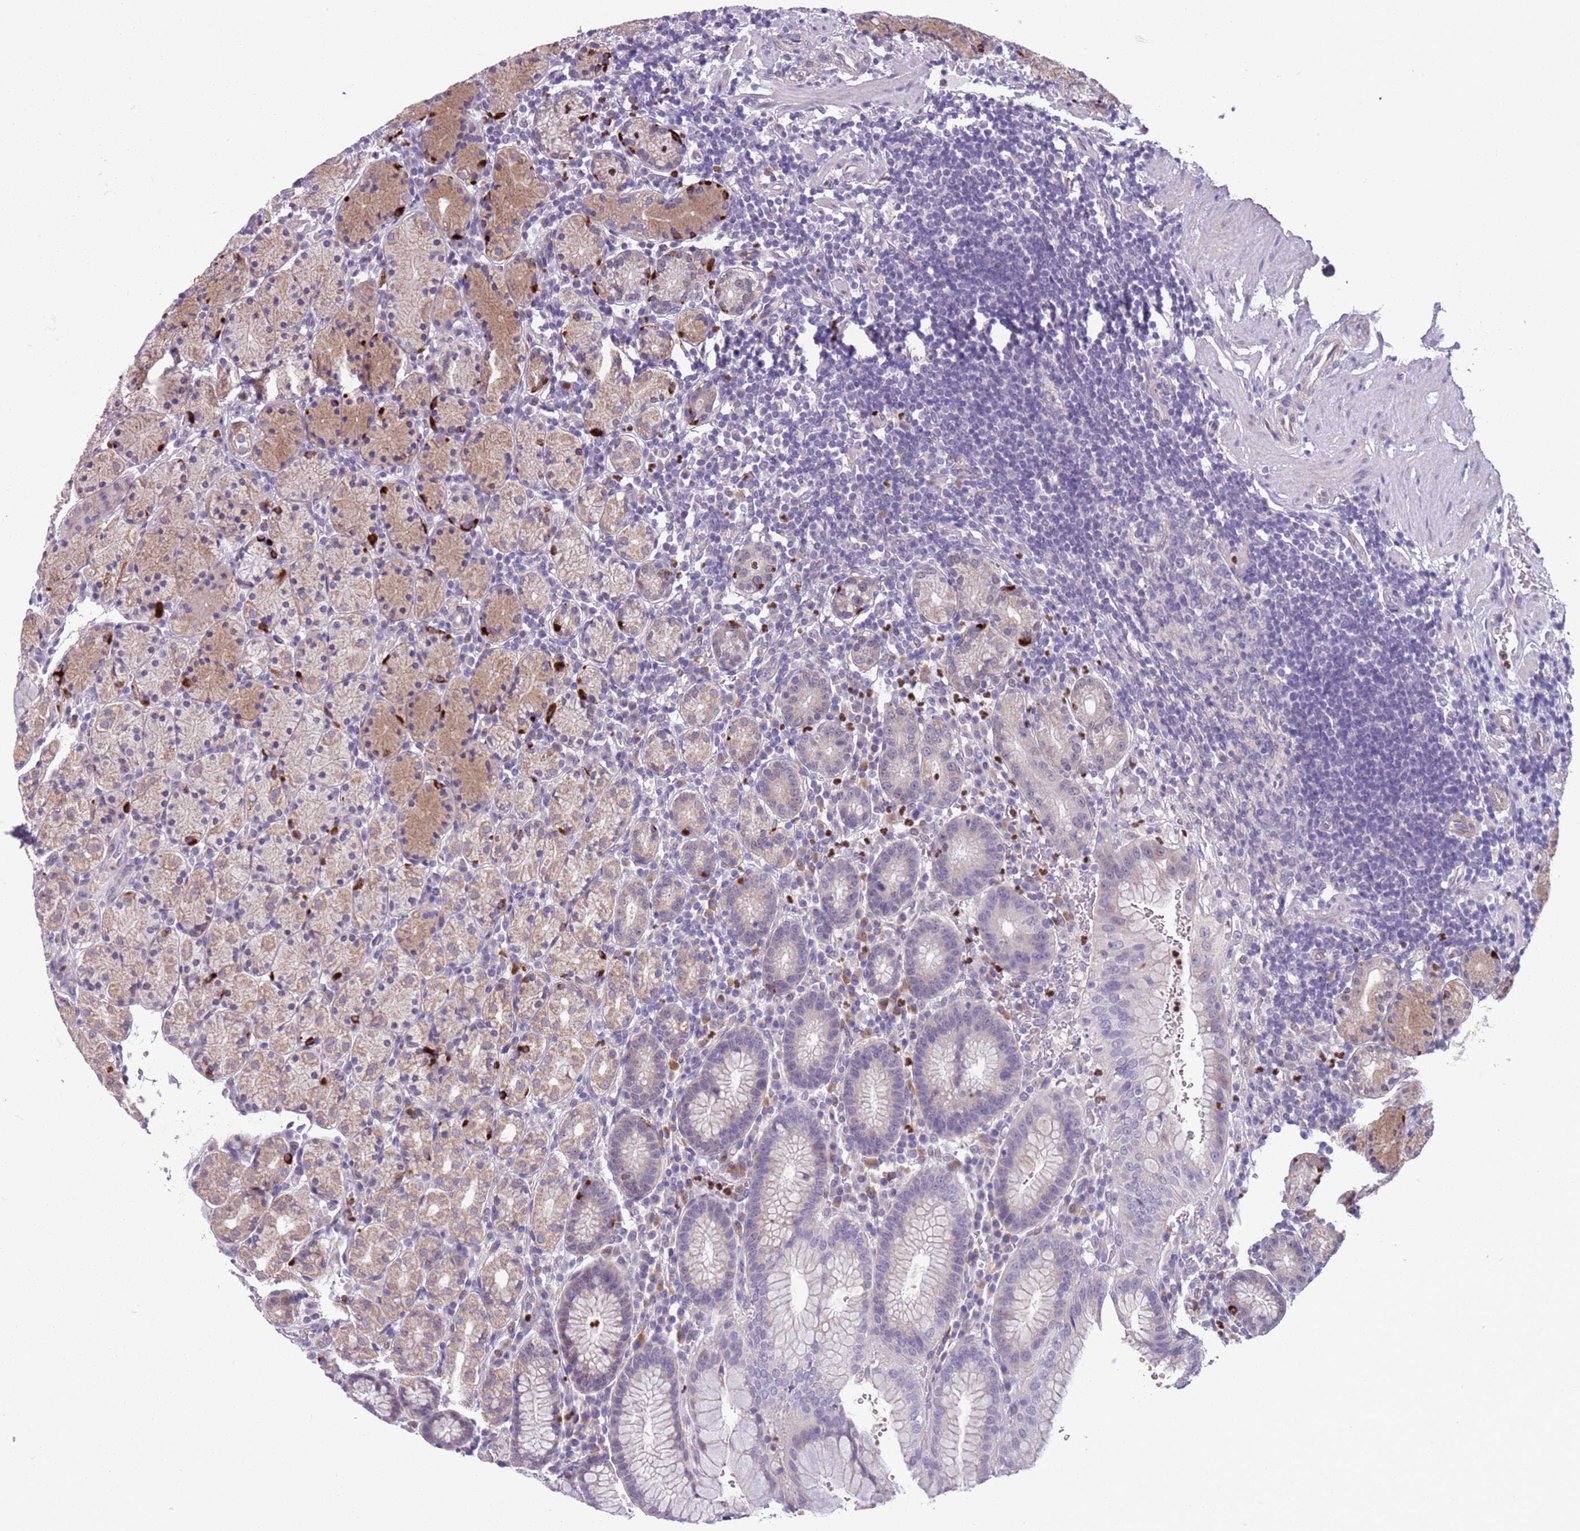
{"staining": {"intensity": "moderate", "quantity": "<25%", "location": "cytoplasmic/membranous"}, "tissue": "stomach", "cell_type": "Glandular cells", "image_type": "normal", "snomed": [{"axis": "morphology", "description": "Normal tissue, NOS"}, {"axis": "topography", "description": "Stomach, upper"}, {"axis": "topography", "description": "Stomach"}], "caption": "Immunohistochemistry (IHC) (DAB) staining of normal human stomach demonstrates moderate cytoplasmic/membranous protein expression in approximately <25% of glandular cells.", "gene": "ADCY7", "patient": {"sex": "male", "age": 62}}